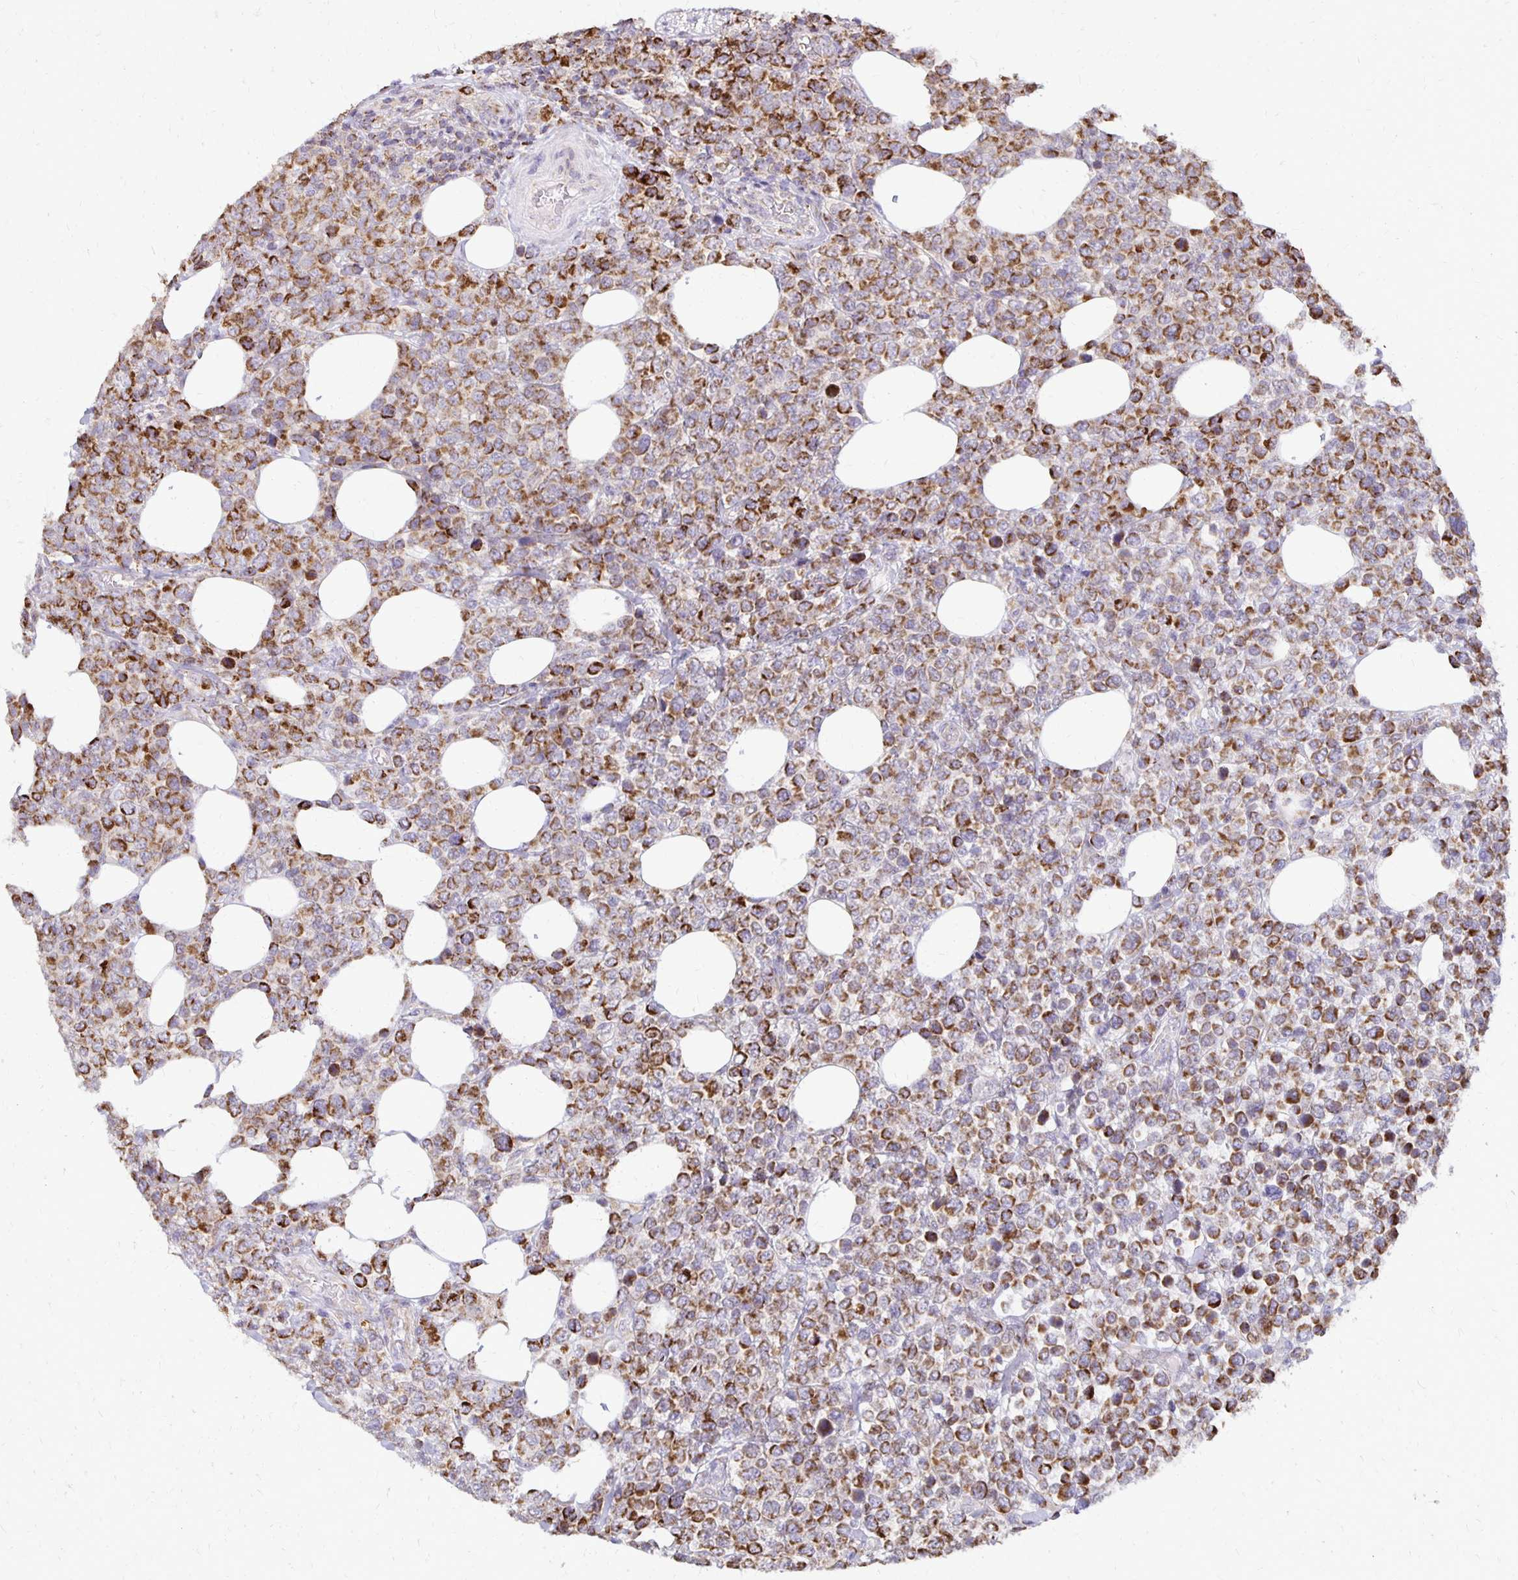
{"staining": {"intensity": "strong", "quantity": "25%-75%", "location": "cytoplasmic/membranous"}, "tissue": "lymphoma", "cell_type": "Tumor cells", "image_type": "cancer", "snomed": [{"axis": "morphology", "description": "Malignant lymphoma, non-Hodgkin's type, High grade"}, {"axis": "topography", "description": "Soft tissue"}], "caption": "Protein positivity by IHC demonstrates strong cytoplasmic/membranous positivity in about 25%-75% of tumor cells in lymphoma.", "gene": "IER3", "patient": {"sex": "female", "age": 56}}